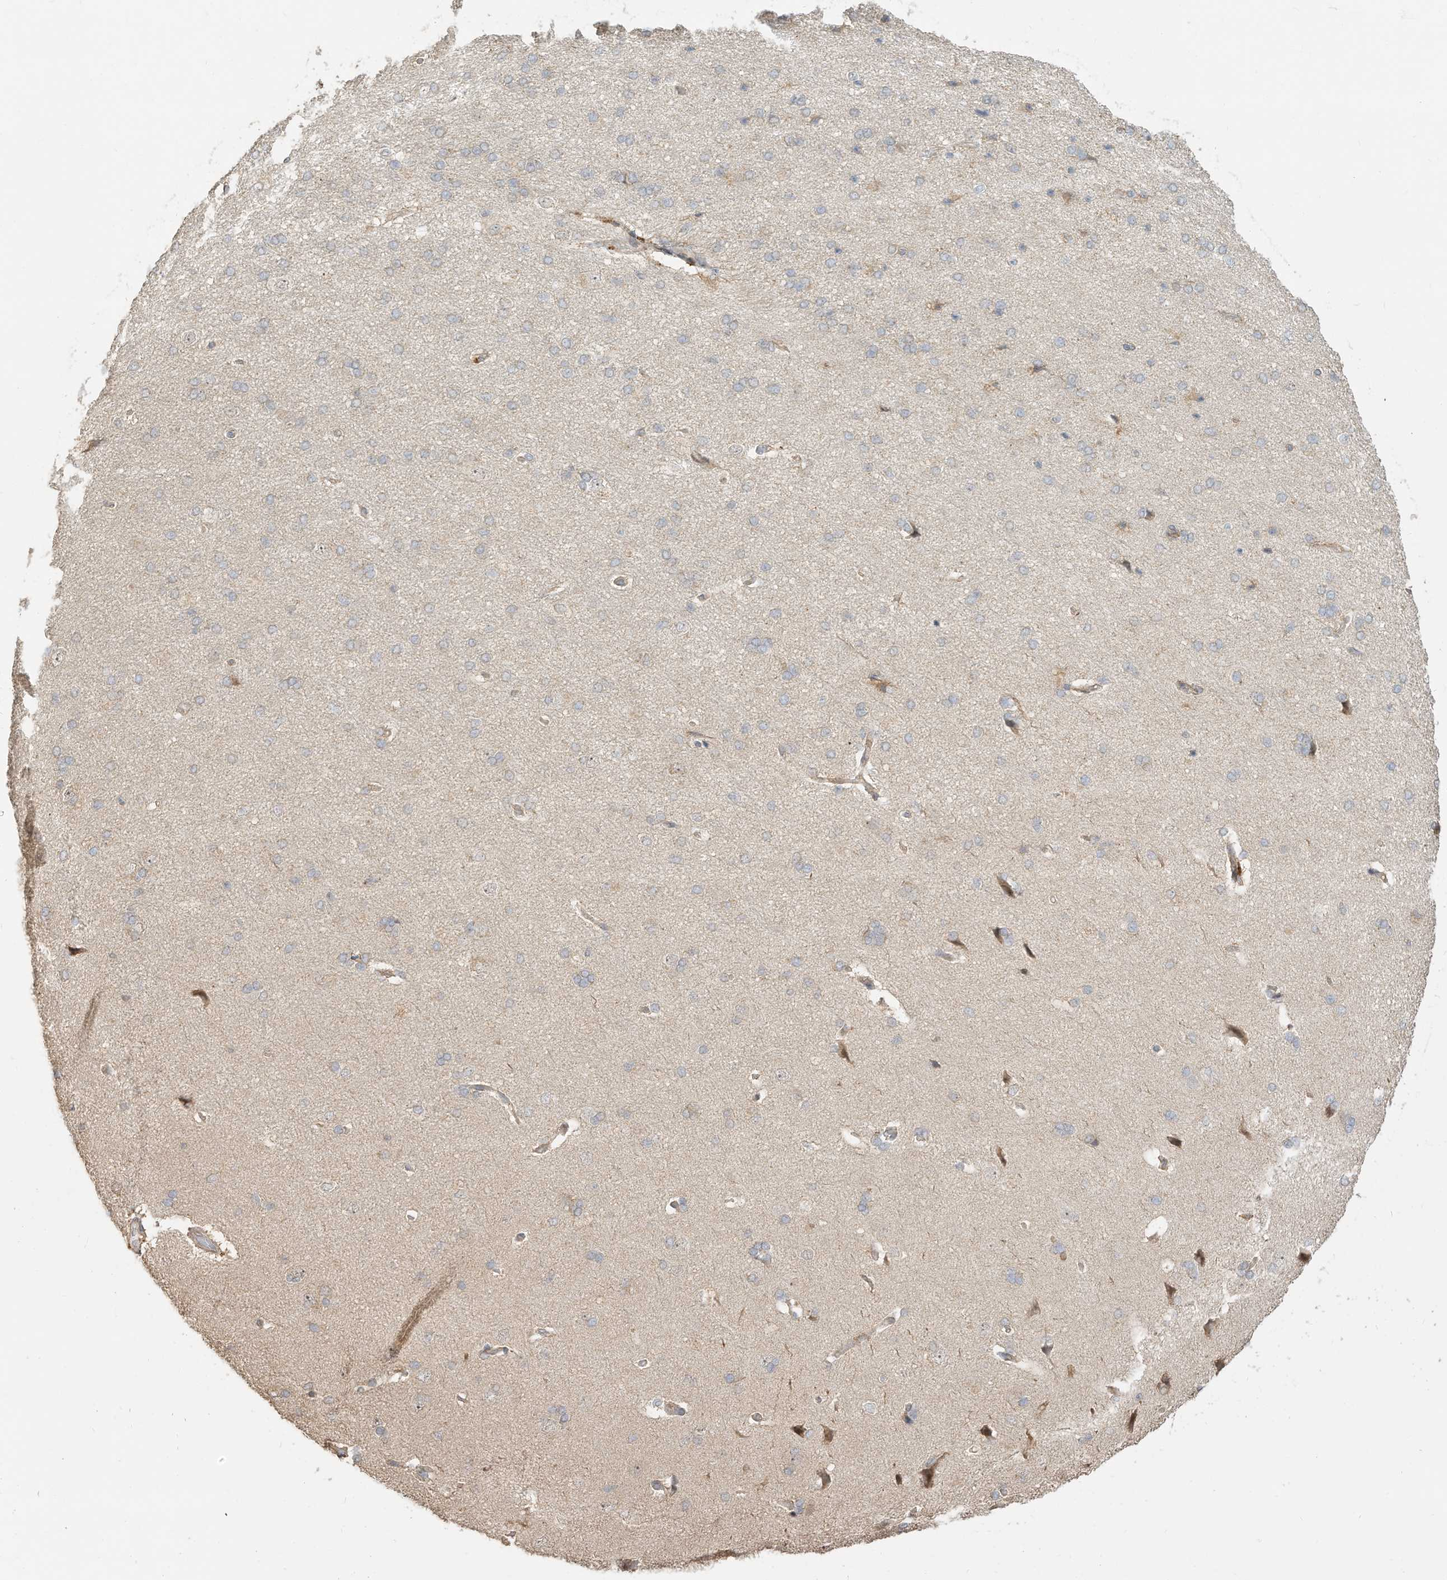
{"staining": {"intensity": "weak", "quantity": ">75%", "location": "cytoplasmic/membranous"}, "tissue": "cerebral cortex", "cell_type": "Endothelial cells", "image_type": "normal", "snomed": [{"axis": "morphology", "description": "Normal tissue, NOS"}, {"axis": "topography", "description": "Cerebral cortex"}], "caption": "Endothelial cells reveal low levels of weak cytoplasmic/membranous positivity in approximately >75% of cells in benign cerebral cortex. Nuclei are stained in blue.", "gene": "CAGE1", "patient": {"sex": "male", "age": 62}}